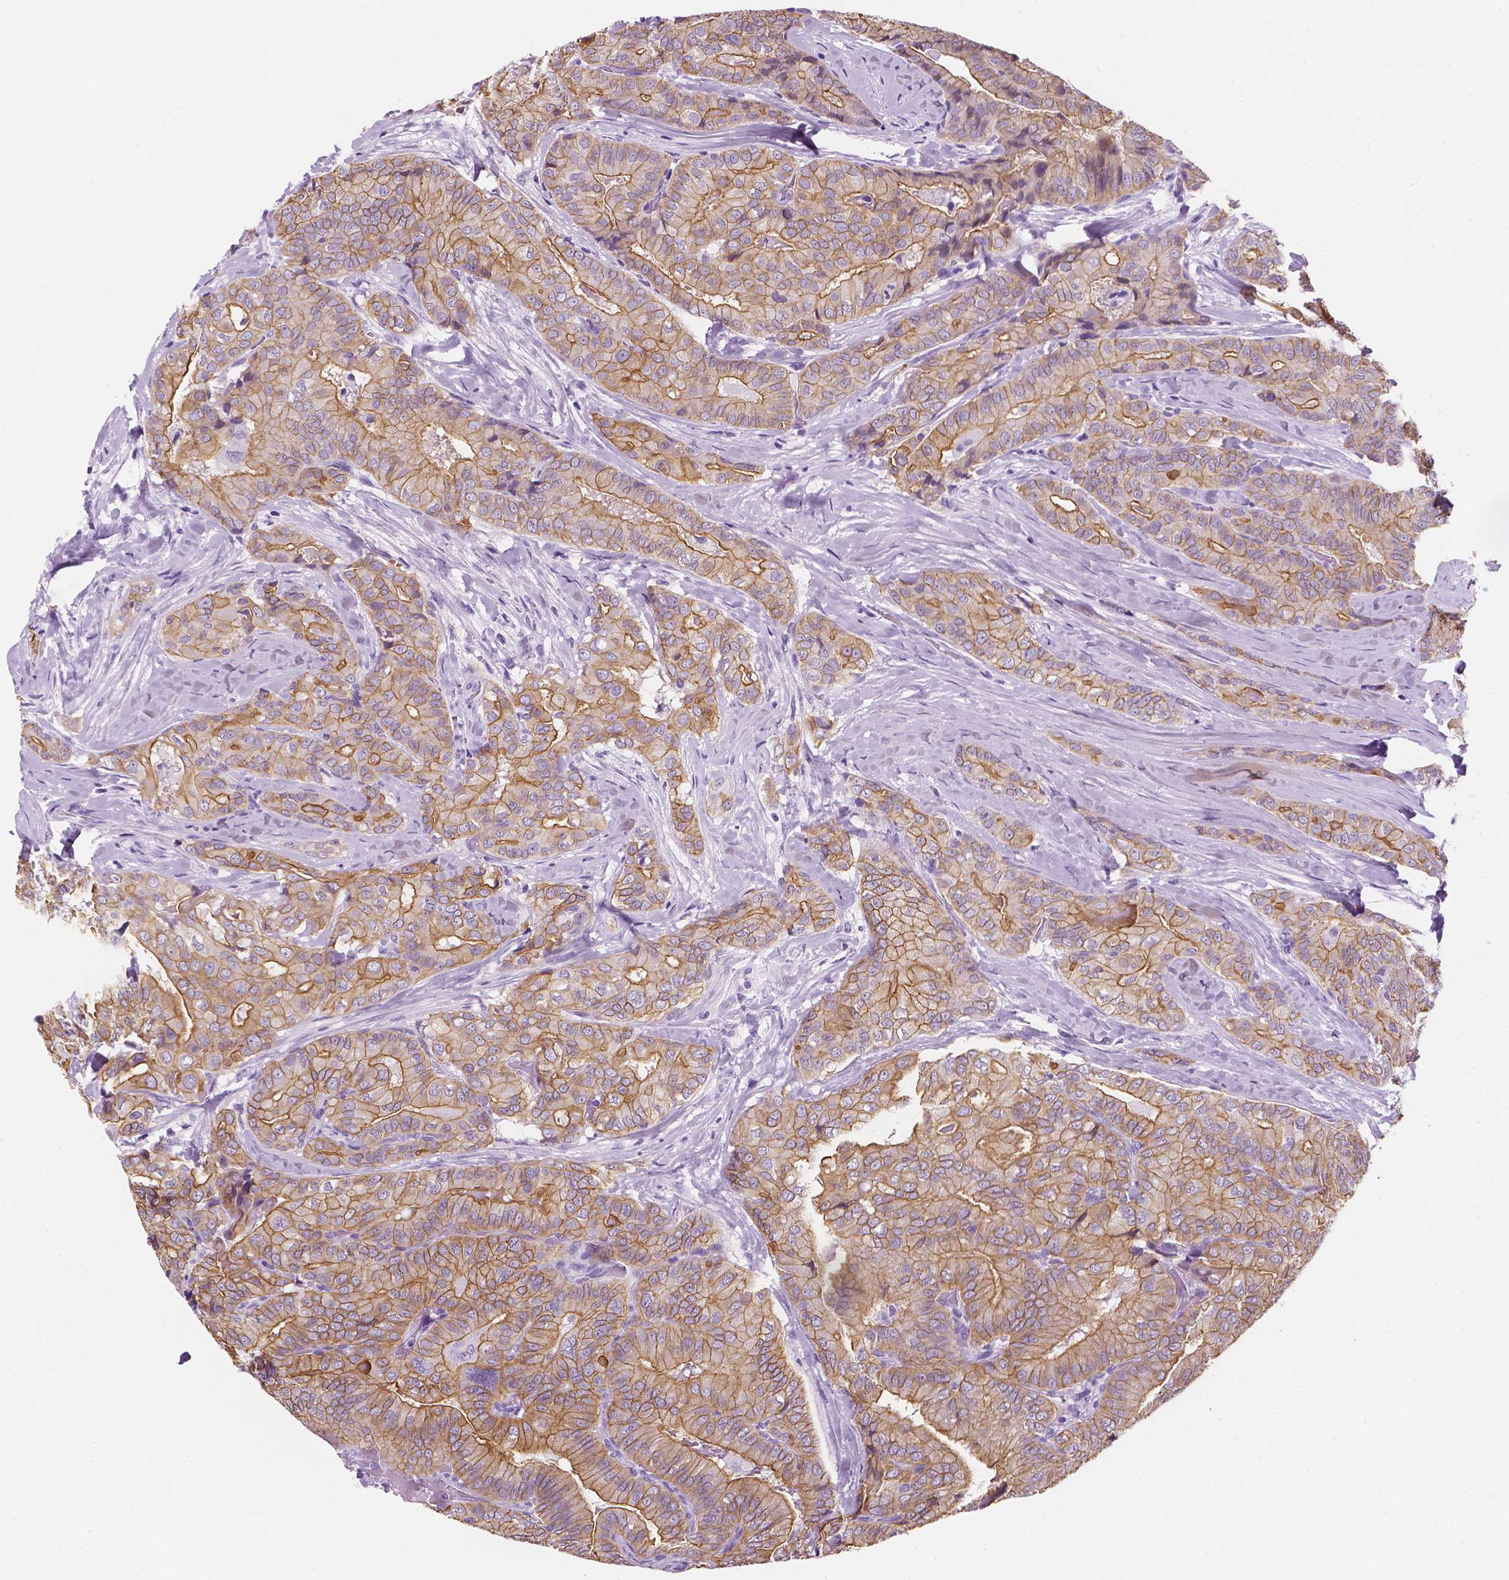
{"staining": {"intensity": "moderate", "quantity": "25%-75%", "location": "cytoplasmic/membranous"}, "tissue": "thyroid cancer", "cell_type": "Tumor cells", "image_type": "cancer", "snomed": [{"axis": "morphology", "description": "Papillary adenocarcinoma, NOS"}, {"axis": "topography", "description": "Thyroid gland"}], "caption": "DAB immunohistochemical staining of human thyroid papillary adenocarcinoma displays moderate cytoplasmic/membranous protein staining in about 25%-75% of tumor cells. (DAB IHC, brown staining for protein, blue staining for nuclei).", "gene": "PPL", "patient": {"sex": "male", "age": 61}}